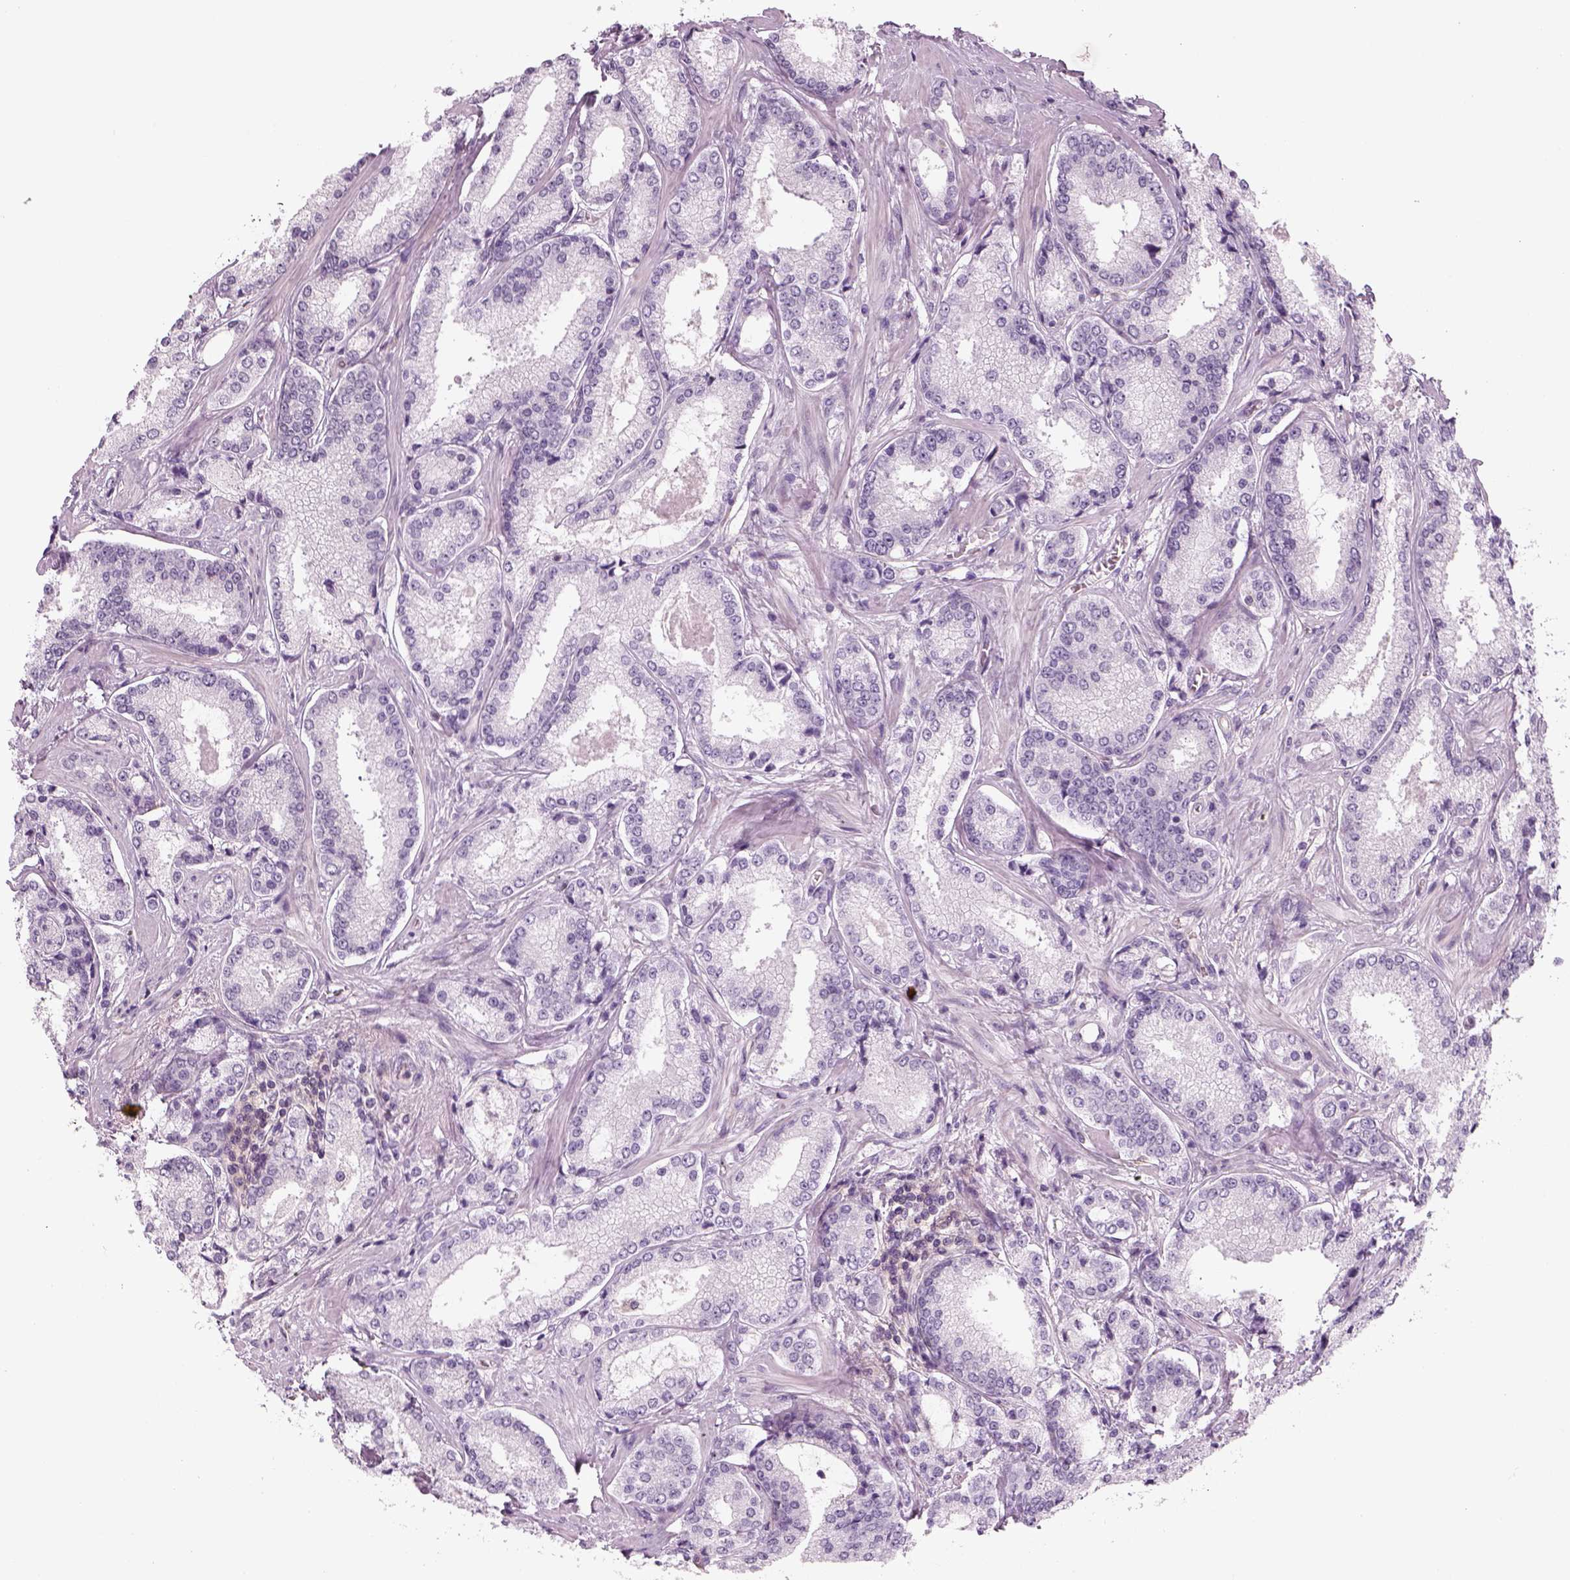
{"staining": {"intensity": "negative", "quantity": "none", "location": "none"}, "tissue": "prostate cancer", "cell_type": "Tumor cells", "image_type": "cancer", "snomed": [{"axis": "morphology", "description": "Adenocarcinoma, Low grade"}, {"axis": "topography", "description": "Prostate"}], "caption": "High magnification brightfield microscopy of prostate cancer (low-grade adenocarcinoma) stained with DAB (brown) and counterstained with hematoxylin (blue): tumor cells show no significant expression.", "gene": "SLC1A7", "patient": {"sex": "male", "age": 56}}